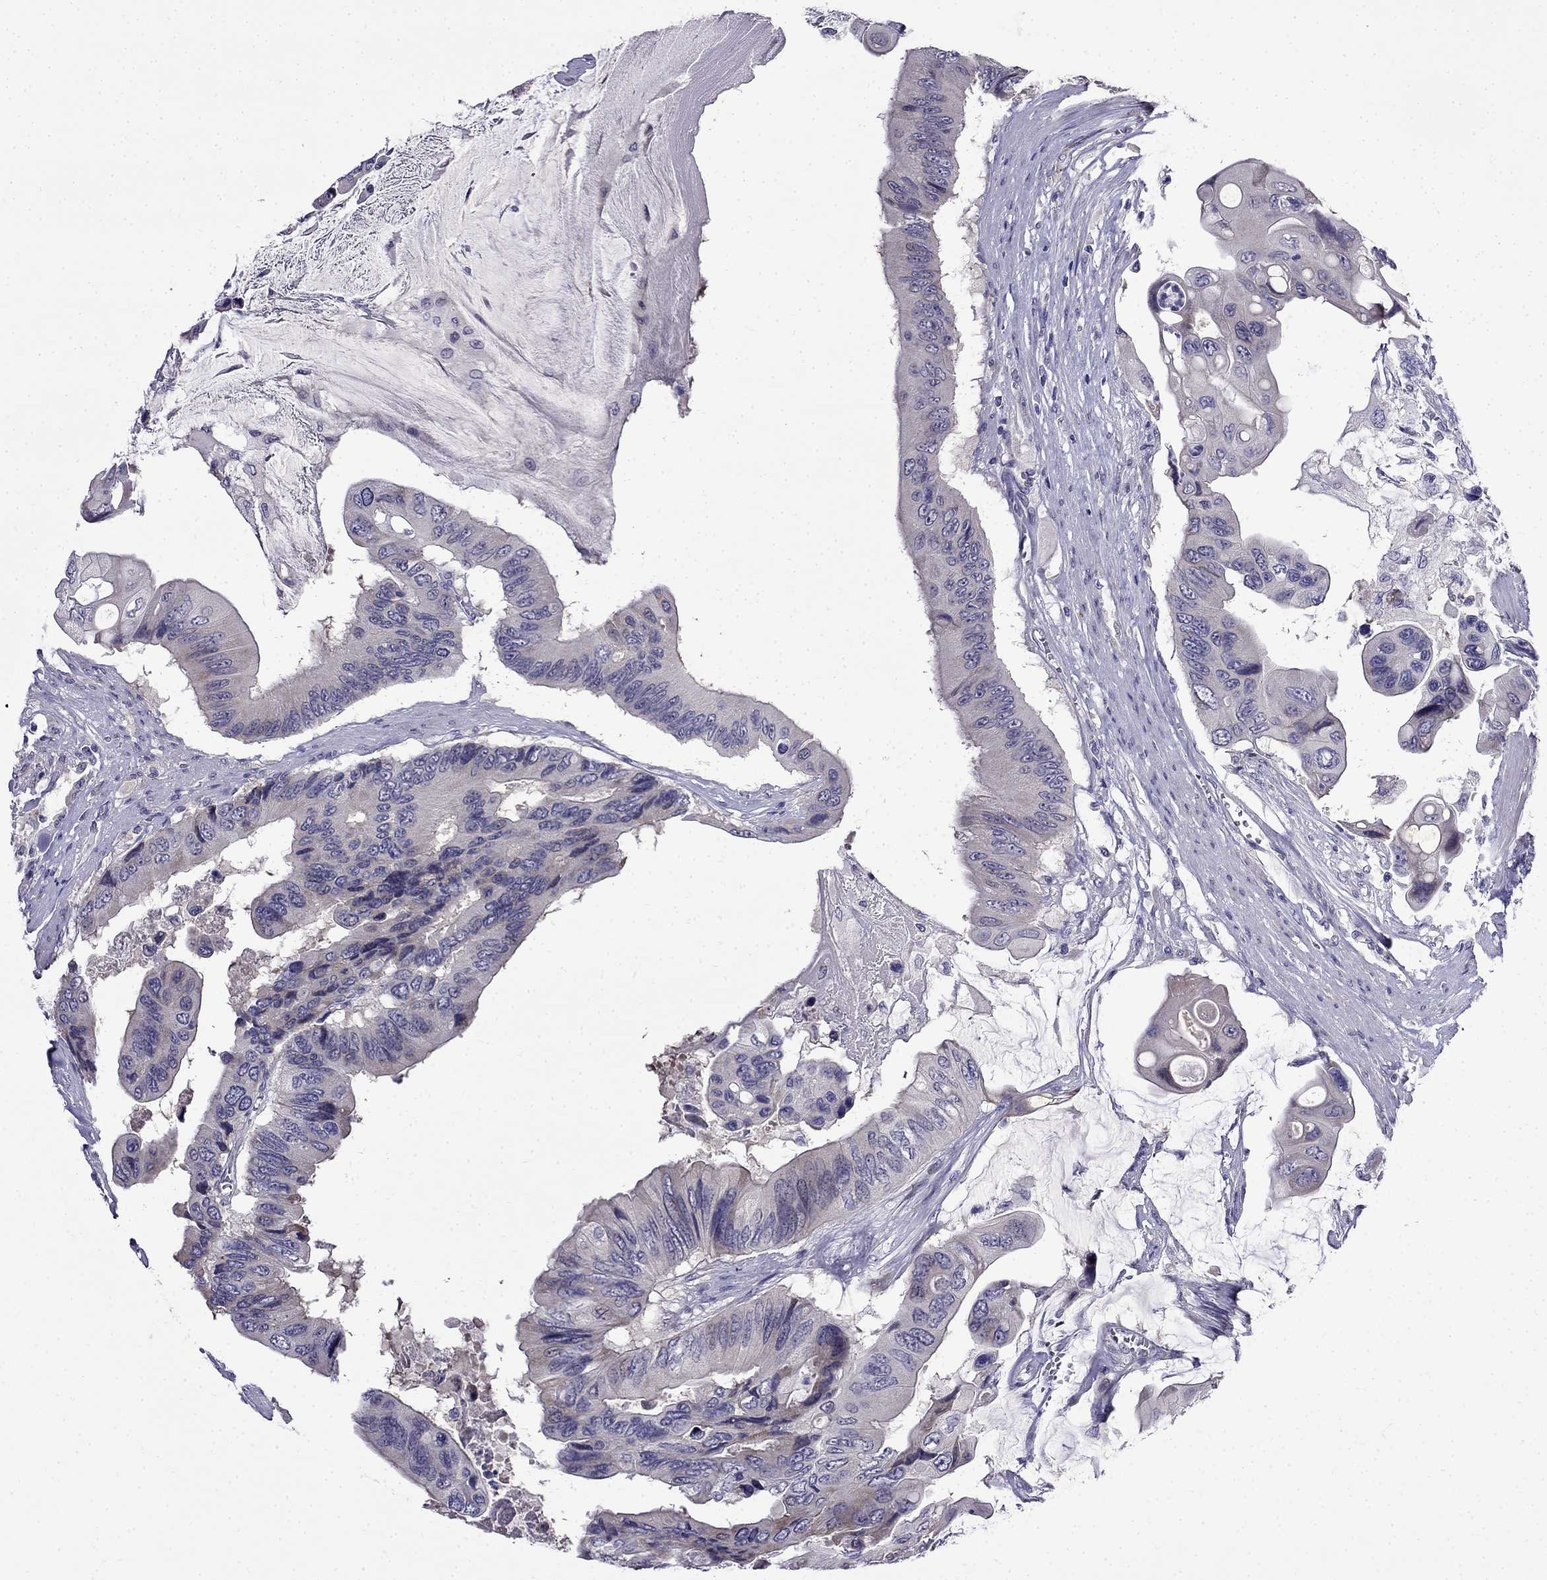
{"staining": {"intensity": "weak", "quantity": "<25%", "location": "cytoplasmic/membranous"}, "tissue": "colorectal cancer", "cell_type": "Tumor cells", "image_type": "cancer", "snomed": [{"axis": "morphology", "description": "Adenocarcinoma, NOS"}, {"axis": "topography", "description": "Rectum"}], "caption": "Immunohistochemistry (IHC) of human colorectal adenocarcinoma reveals no expression in tumor cells. (DAB immunohistochemistry visualized using brightfield microscopy, high magnification).", "gene": "PI16", "patient": {"sex": "male", "age": 63}}